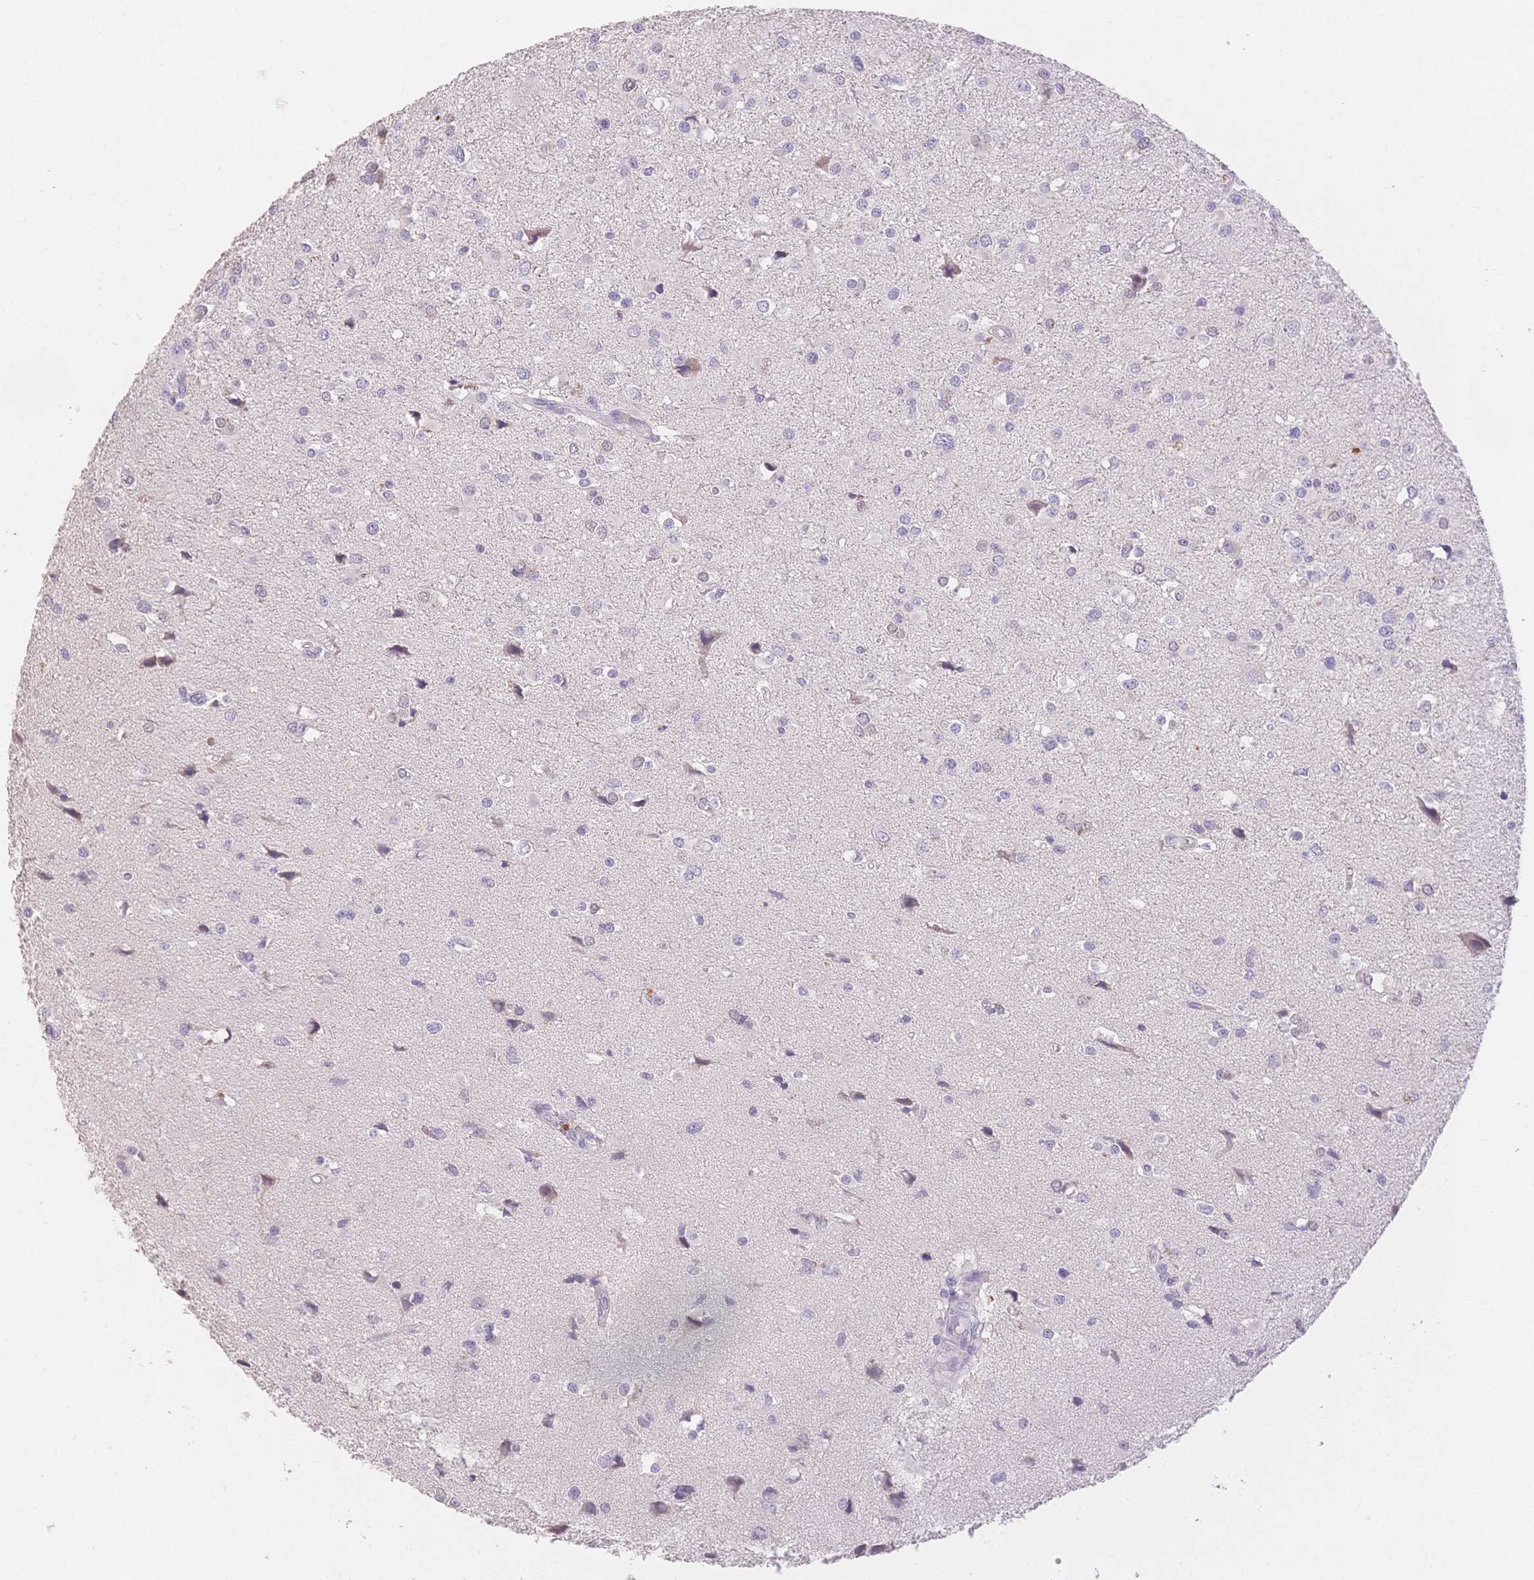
{"staining": {"intensity": "negative", "quantity": "none", "location": "none"}, "tissue": "glioma", "cell_type": "Tumor cells", "image_type": "cancer", "snomed": [{"axis": "morphology", "description": "Glioma, malignant, High grade"}, {"axis": "topography", "description": "Brain"}], "caption": "Immunohistochemistry histopathology image of glioma stained for a protein (brown), which displays no expression in tumor cells.", "gene": "SUV39H2", "patient": {"sex": "male", "age": 54}}